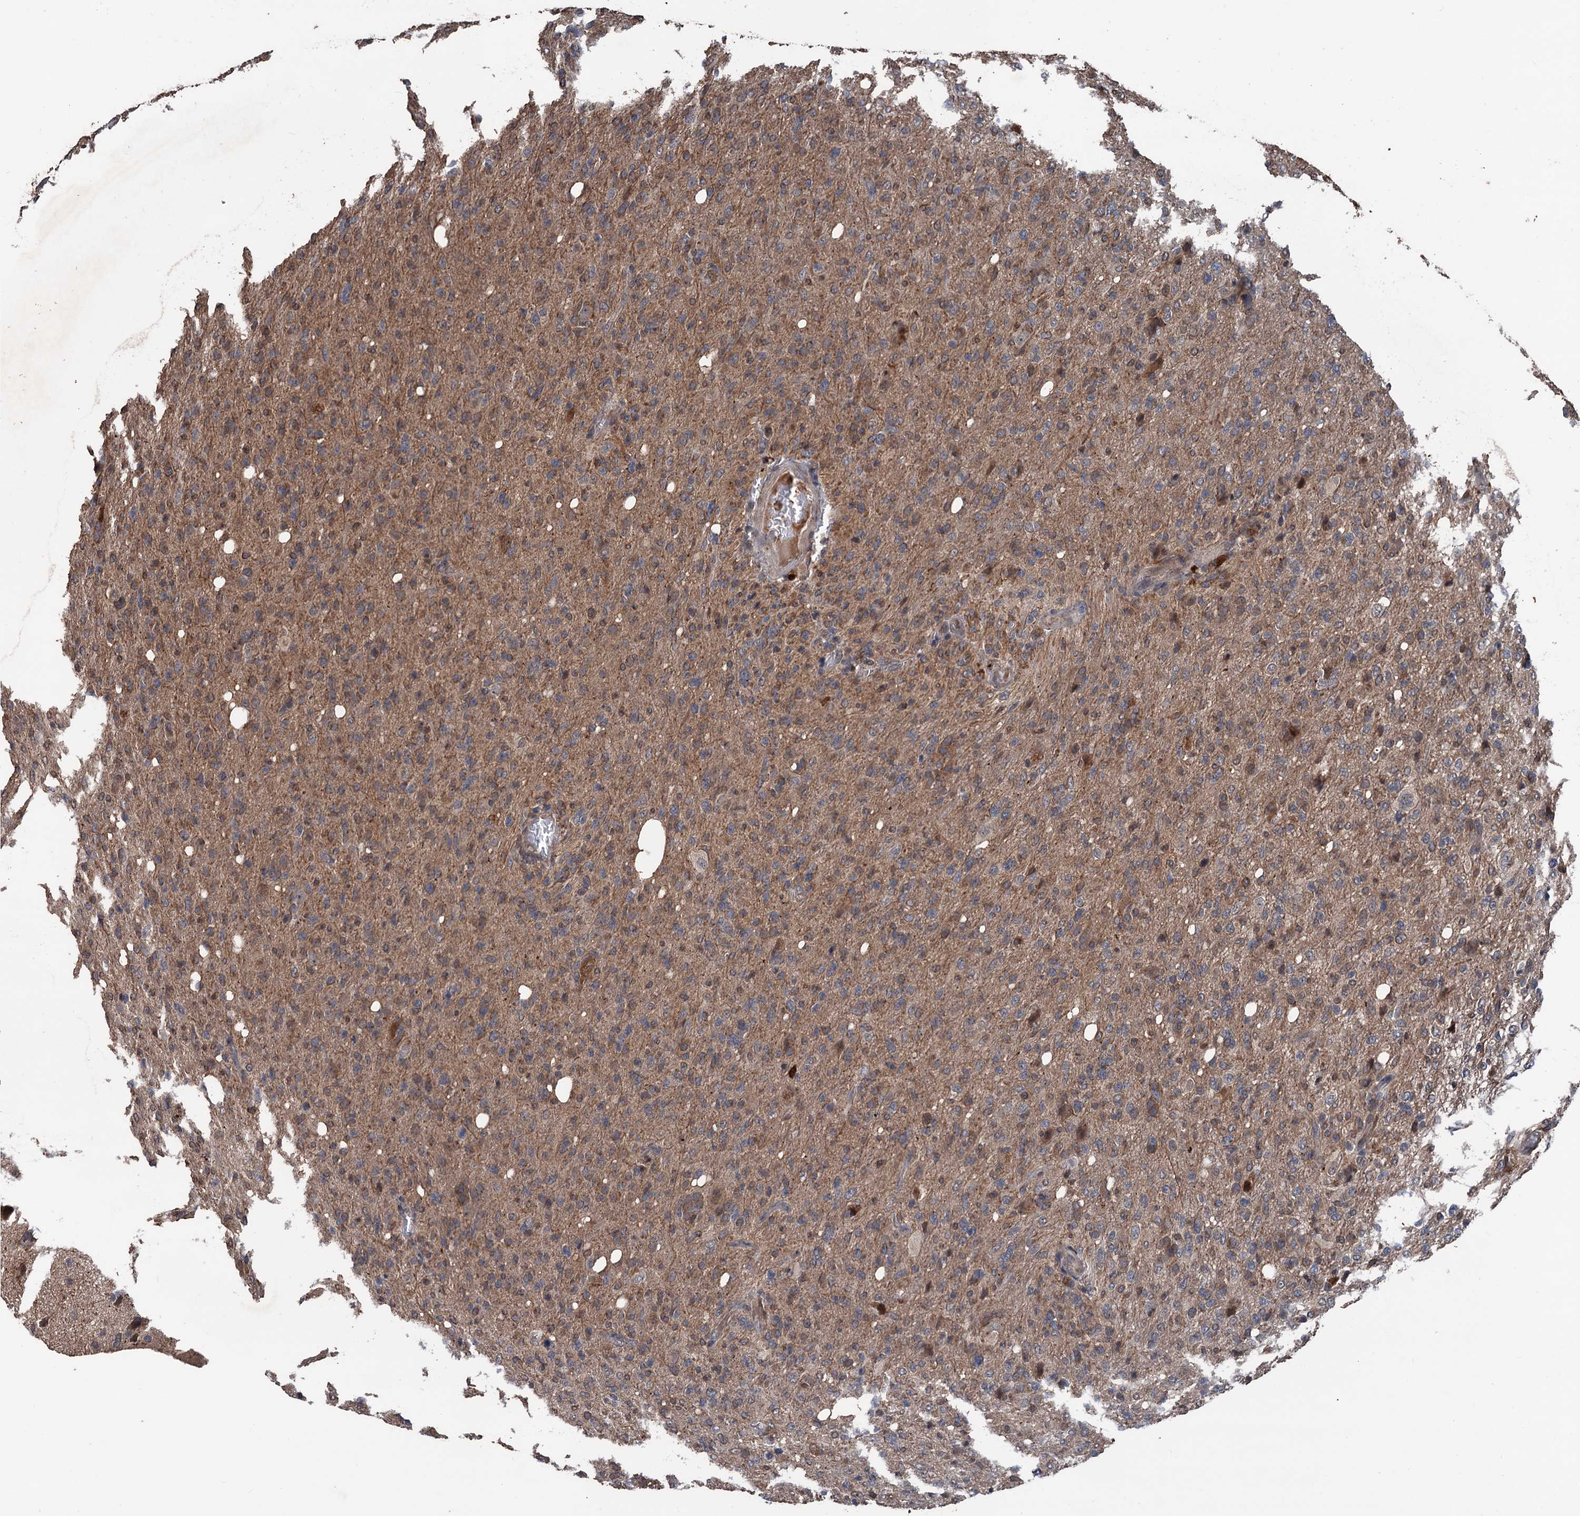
{"staining": {"intensity": "moderate", "quantity": ">75%", "location": "cytoplasmic/membranous"}, "tissue": "glioma", "cell_type": "Tumor cells", "image_type": "cancer", "snomed": [{"axis": "morphology", "description": "Glioma, malignant, High grade"}, {"axis": "topography", "description": "Brain"}], "caption": "Immunohistochemistry (IHC) (DAB (3,3'-diaminobenzidine)) staining of malignant high-grade glioma shows moderate cytoplasmic/membranous protein expression in about >75% of tumor cells. The staining was performed using DAB, with brown indicating positive protein expression. Nuclei are stained blue with hematoxylin.", "gene": "ZNF438", "patient": {"sex": "female", "age": 57}}